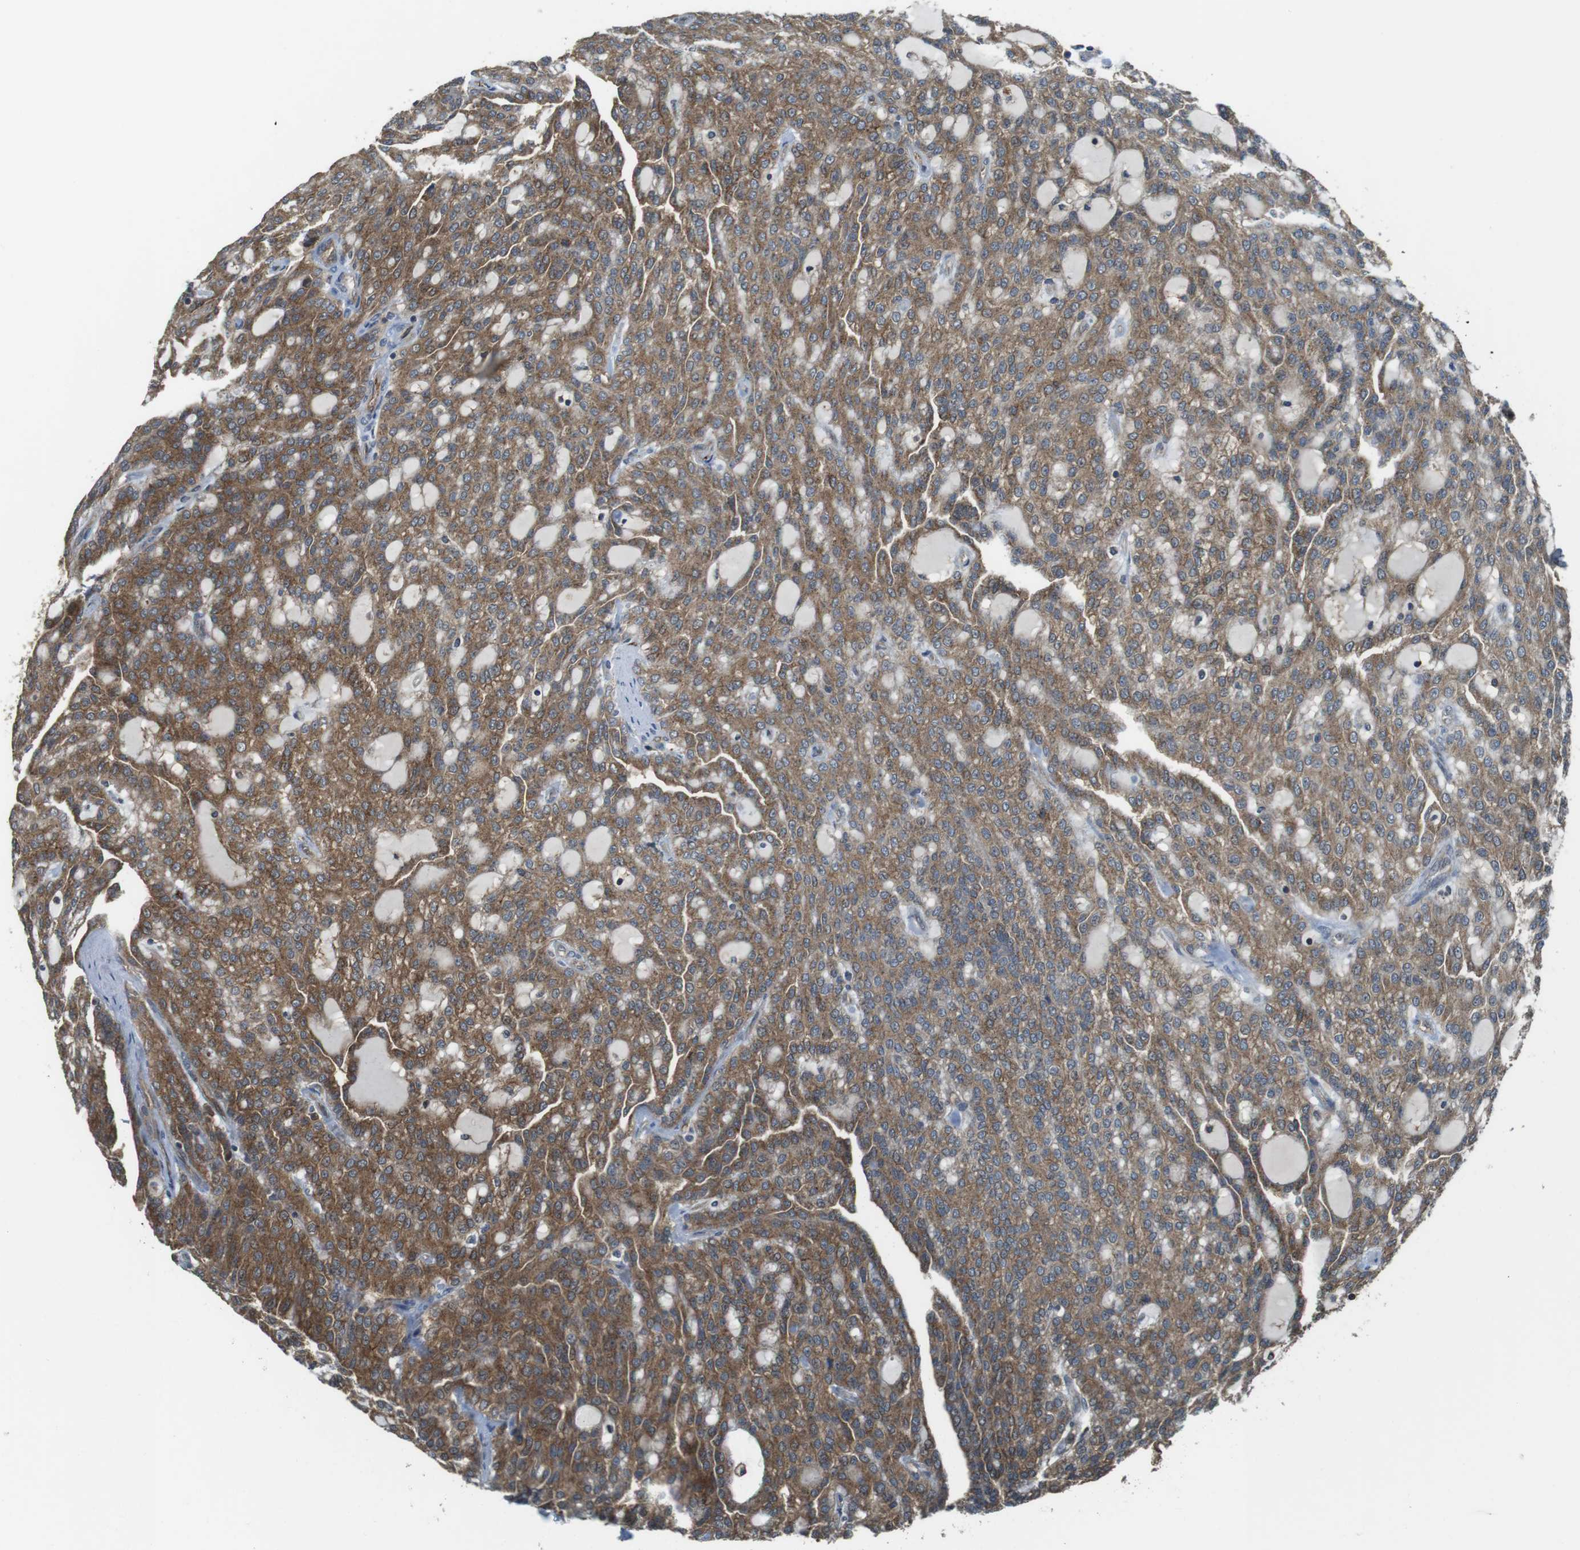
{"staining": {"intensity": "moderate", "quantity": ">75%", "location": "cytoplasmic/membranous"}, "tissue": "renal cancer", "cell_type": "Tumor cells", "image_type": "cancer", "snomed": [{"axis": "morphology", "description": "Adenocarcinoma, NOS"}, {"axis": "topography", "description": "Kidney"}], "caption": "Immunohistochemistry histopathology image of human renal cancer (adenocarcinoma) stained for a protein (brown), which shows medium levels of moderate cytoplasmic/membranous staining in approximately >75% of tumor cells.", "gene": "LRRC3B", "patient": {"sex": "male", "age": 63}}